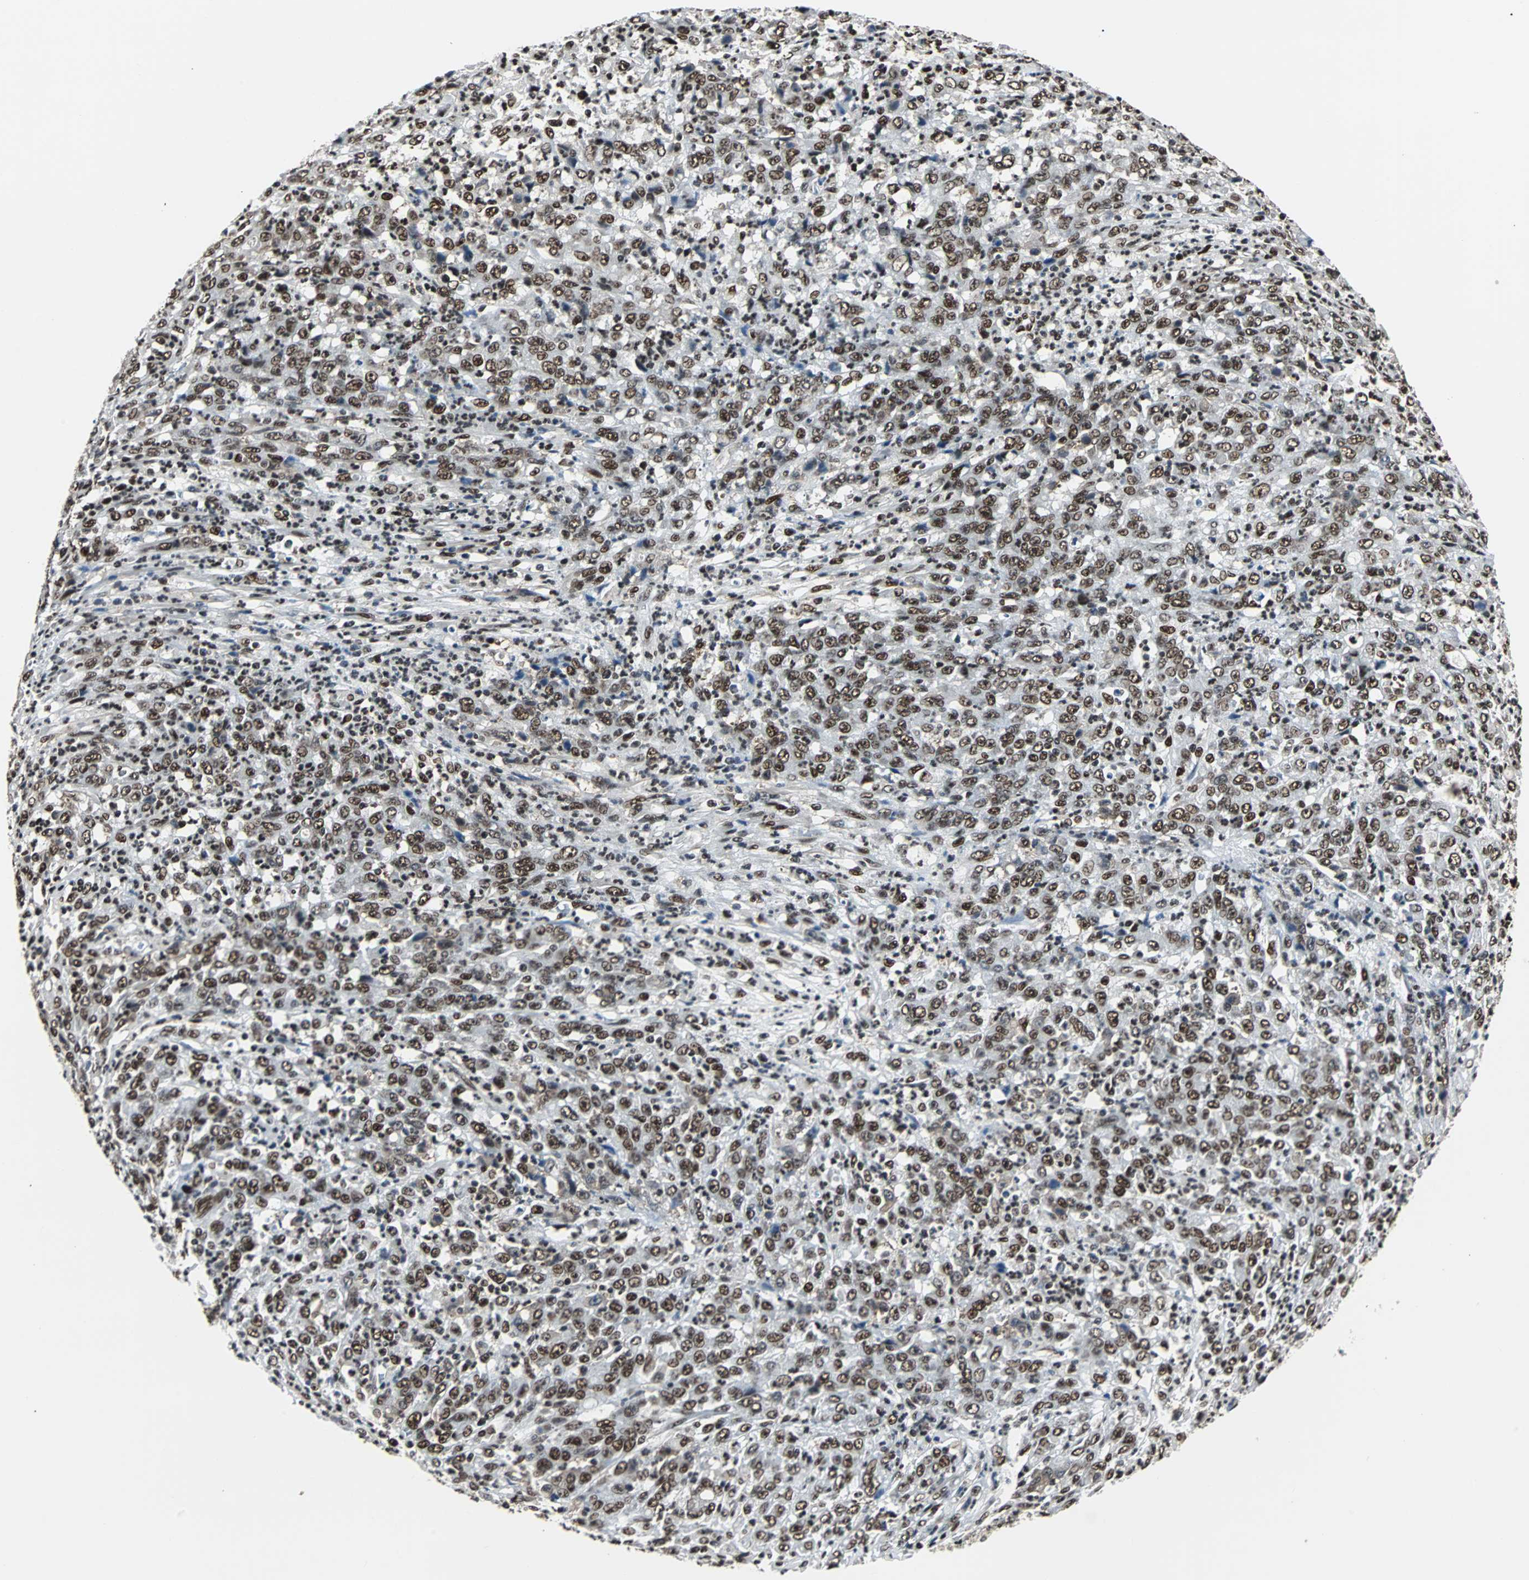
{"staining": {"intensity": "strong", "quantity": ">75%", "location": "nuclear"}, "tissue": "stomach cancer", "cell_type": "Tumor cells", "image_type": "cancer", "snomed": [{"axis": "morphology", "description": "Adenocarcinoma, NOS"}, {"axis": "topography", "description": "Stomach, lower"}], "caption": "Protein expression analysis of adenocarcinoma (stomach) displays strong nuclear expression in approximately >75% of tumor cells. (IHC, brightfield microscopy, high magnification).", "gene": "XRCC4", "patient": {"sex": "female", "age": 71}}